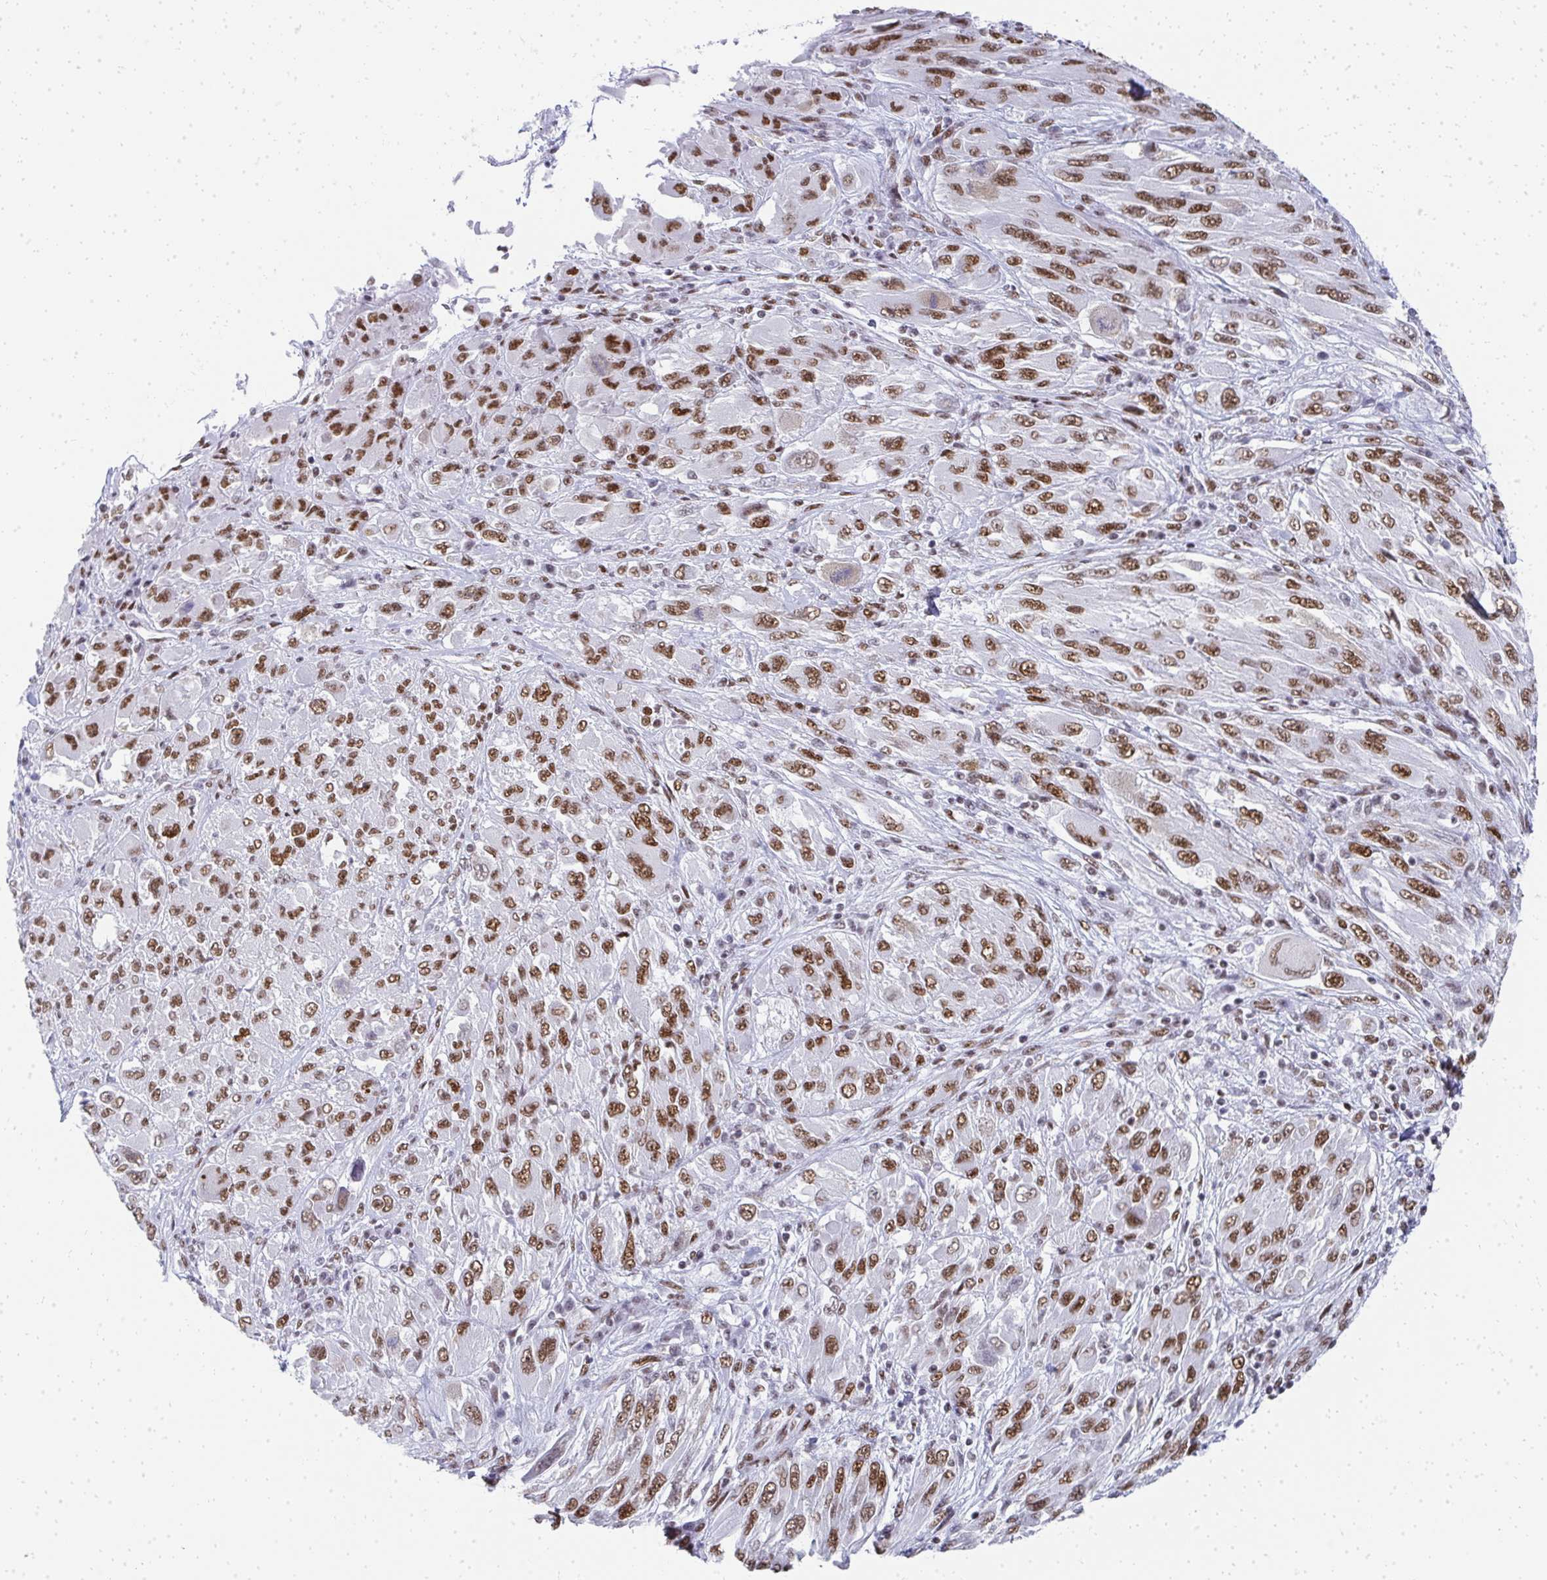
{"staining": {"intensity": "moderate", "quantity": ">75%", "location": "nuclear"}, "tissue": "melanoma", "cell_type": "Tumor cells", "image_type": "cancer", "snomed": [{"axis": "morphology", "description": "Malignant melanoma, NOS"}, {"axis": "topography", "description": "Skin"}], "caption": "A micrograph of melanoma stained for a protein exhibits moderate nuclear brown staining in tumor cells. Immunohistochemistry (ihc) stains the protein of interest in brown and the nuclei are stained blue.", "gene": "CREBBP", "patient": {"sex": "female", "age": 91}}